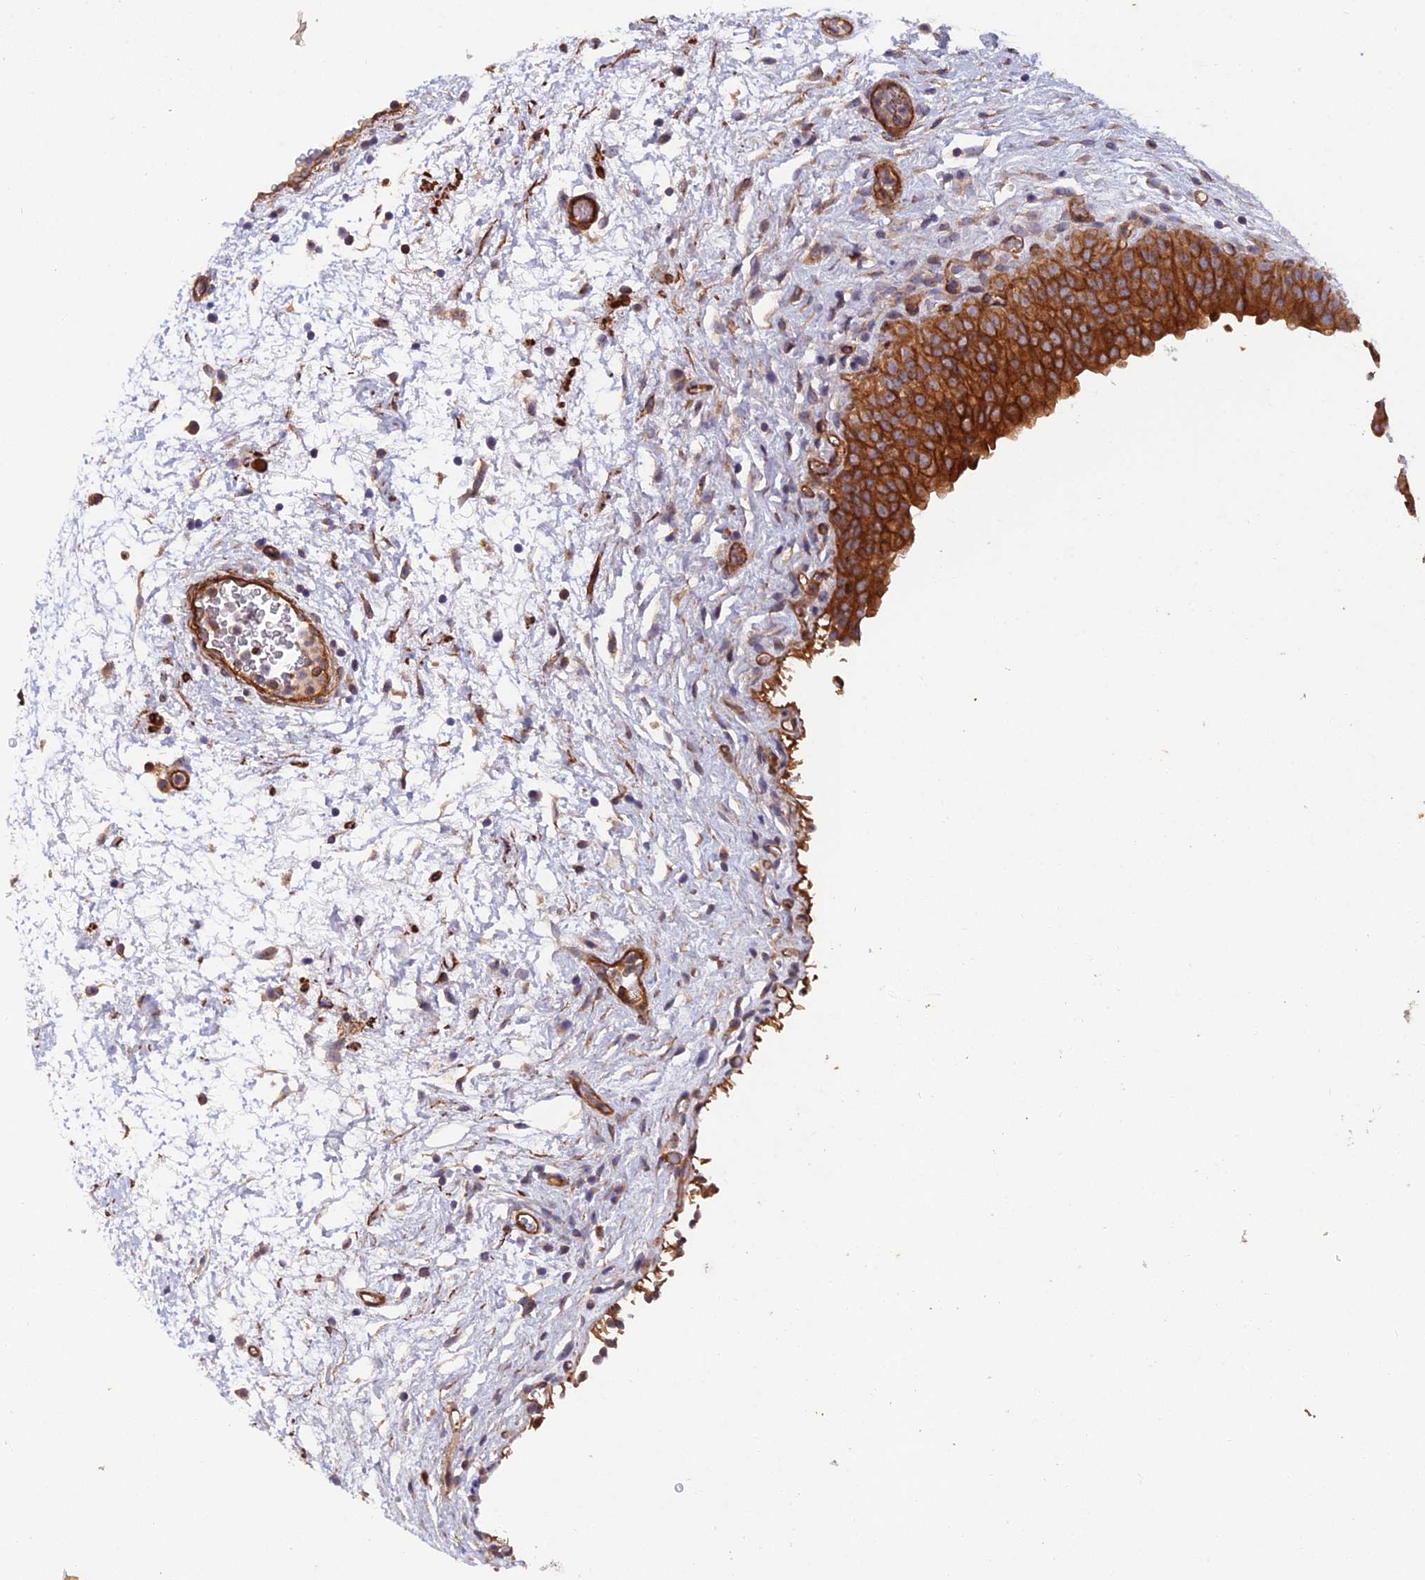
{"staining": {"intensity": "strong", "quantity": ">75%", "location": "cytoplasmic/membranous"}, "tissue": "urinary bladder", "cell_type": "Urothelial cells", "image_type": "normal", "snomed": [{"axis": "morphology", "description": "Normal tissue, NOS"}, {"axis": "topography", "description": "Urinary bladder"}], "caption": "Protein expression analysis of benign human urinary bladder reveals strong cytoplasmic/membranous staining in approximately >75% of urothelial cells. (Stains: DAB in brown, nuclei in blue, Microscopy: brightfield microscopy at high magnification).", "gene": "RALGAPA2", "patient": {"sex": "male", "age": 46}}